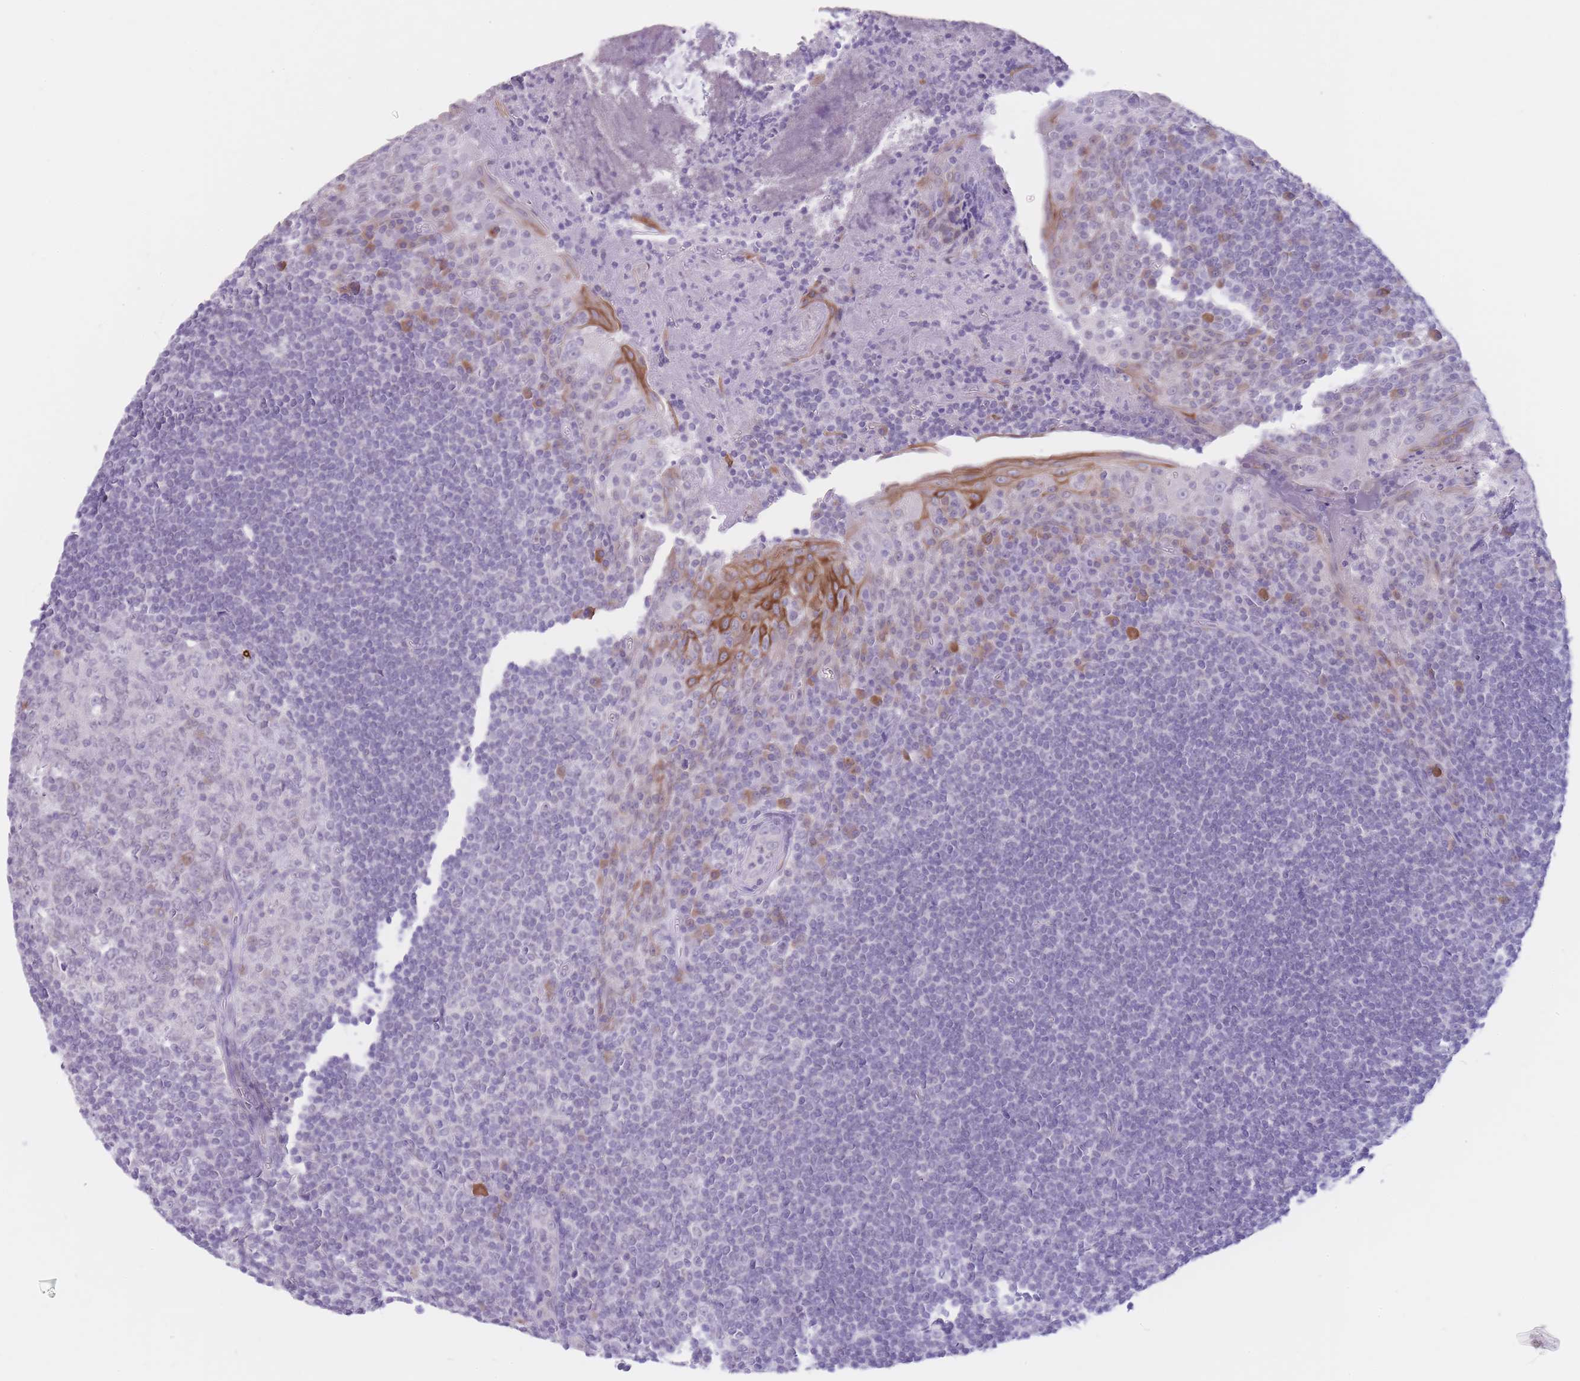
{"staining": {"intensity": "negative", "quantity": "none", "location": "none"}, "tissue": "tonsil", "cell_type": "Germinal center cells", "image_type": "normal", "snomed": [{"axis": "morphology", "description": "Normal tissue, NOS"}, {"axis": "topography", "description": "Tonsil"}], "caption": "This is a image of immunohistochemistry (IHC) staining of unremarkable tonsil, which shows no positivity in germinal center cells.", "gene": "DCANP1", "patient": {"sex": "male", "age": 27}}